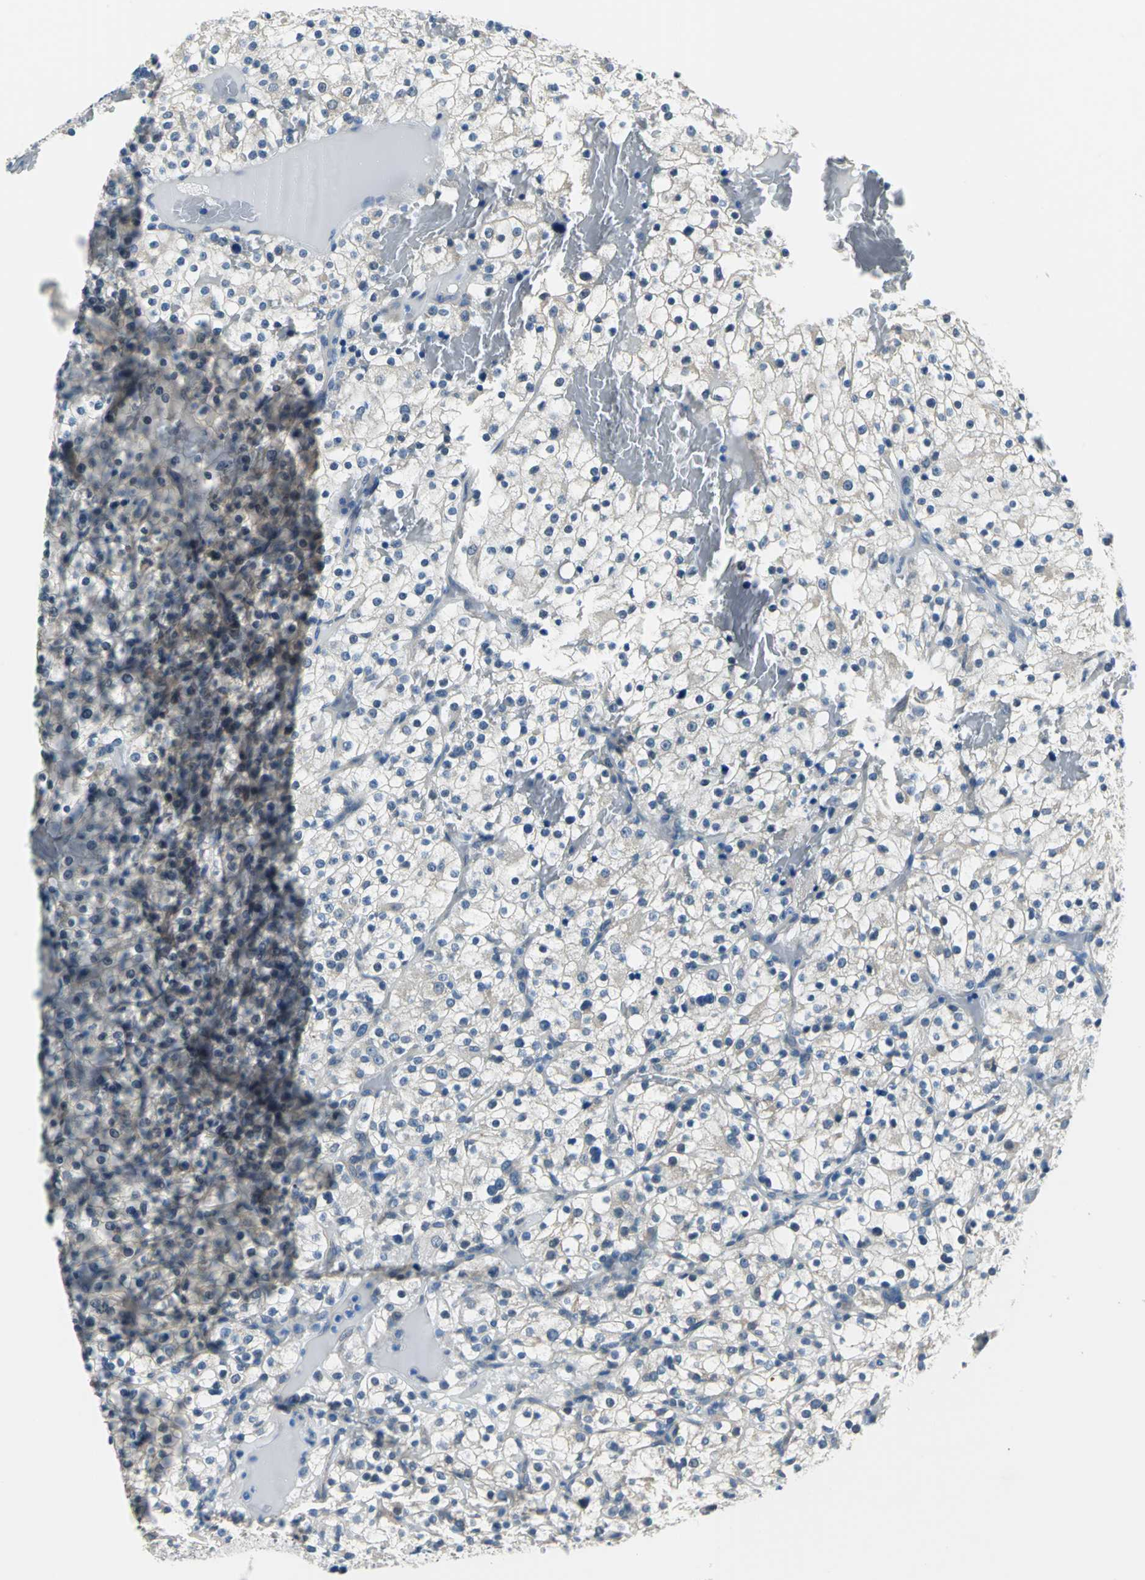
{"staining": {"intensity": "weak", "quantity": "25%-75%", "location": "cytoplasmic/membranous"}, "tissue": "renal cancer", "cell_type": "Tumor cells", "image_type": "cancer", "snomed": [{"axis": "morphology", "description": "Normal tissue, NOS"}, {"axis": "morphology", "description": "Adenocarcinoma, NOS"}, {"axis": "topography", "description": "Kidney"}], "caption": "Protein analysis of renal cancer tissue shows weak cytoplasmic/membranous expression in about 25%-75% of tumor cells.", "gene": "ZNF415", "patient": {"sex": "female", "age": 72}}